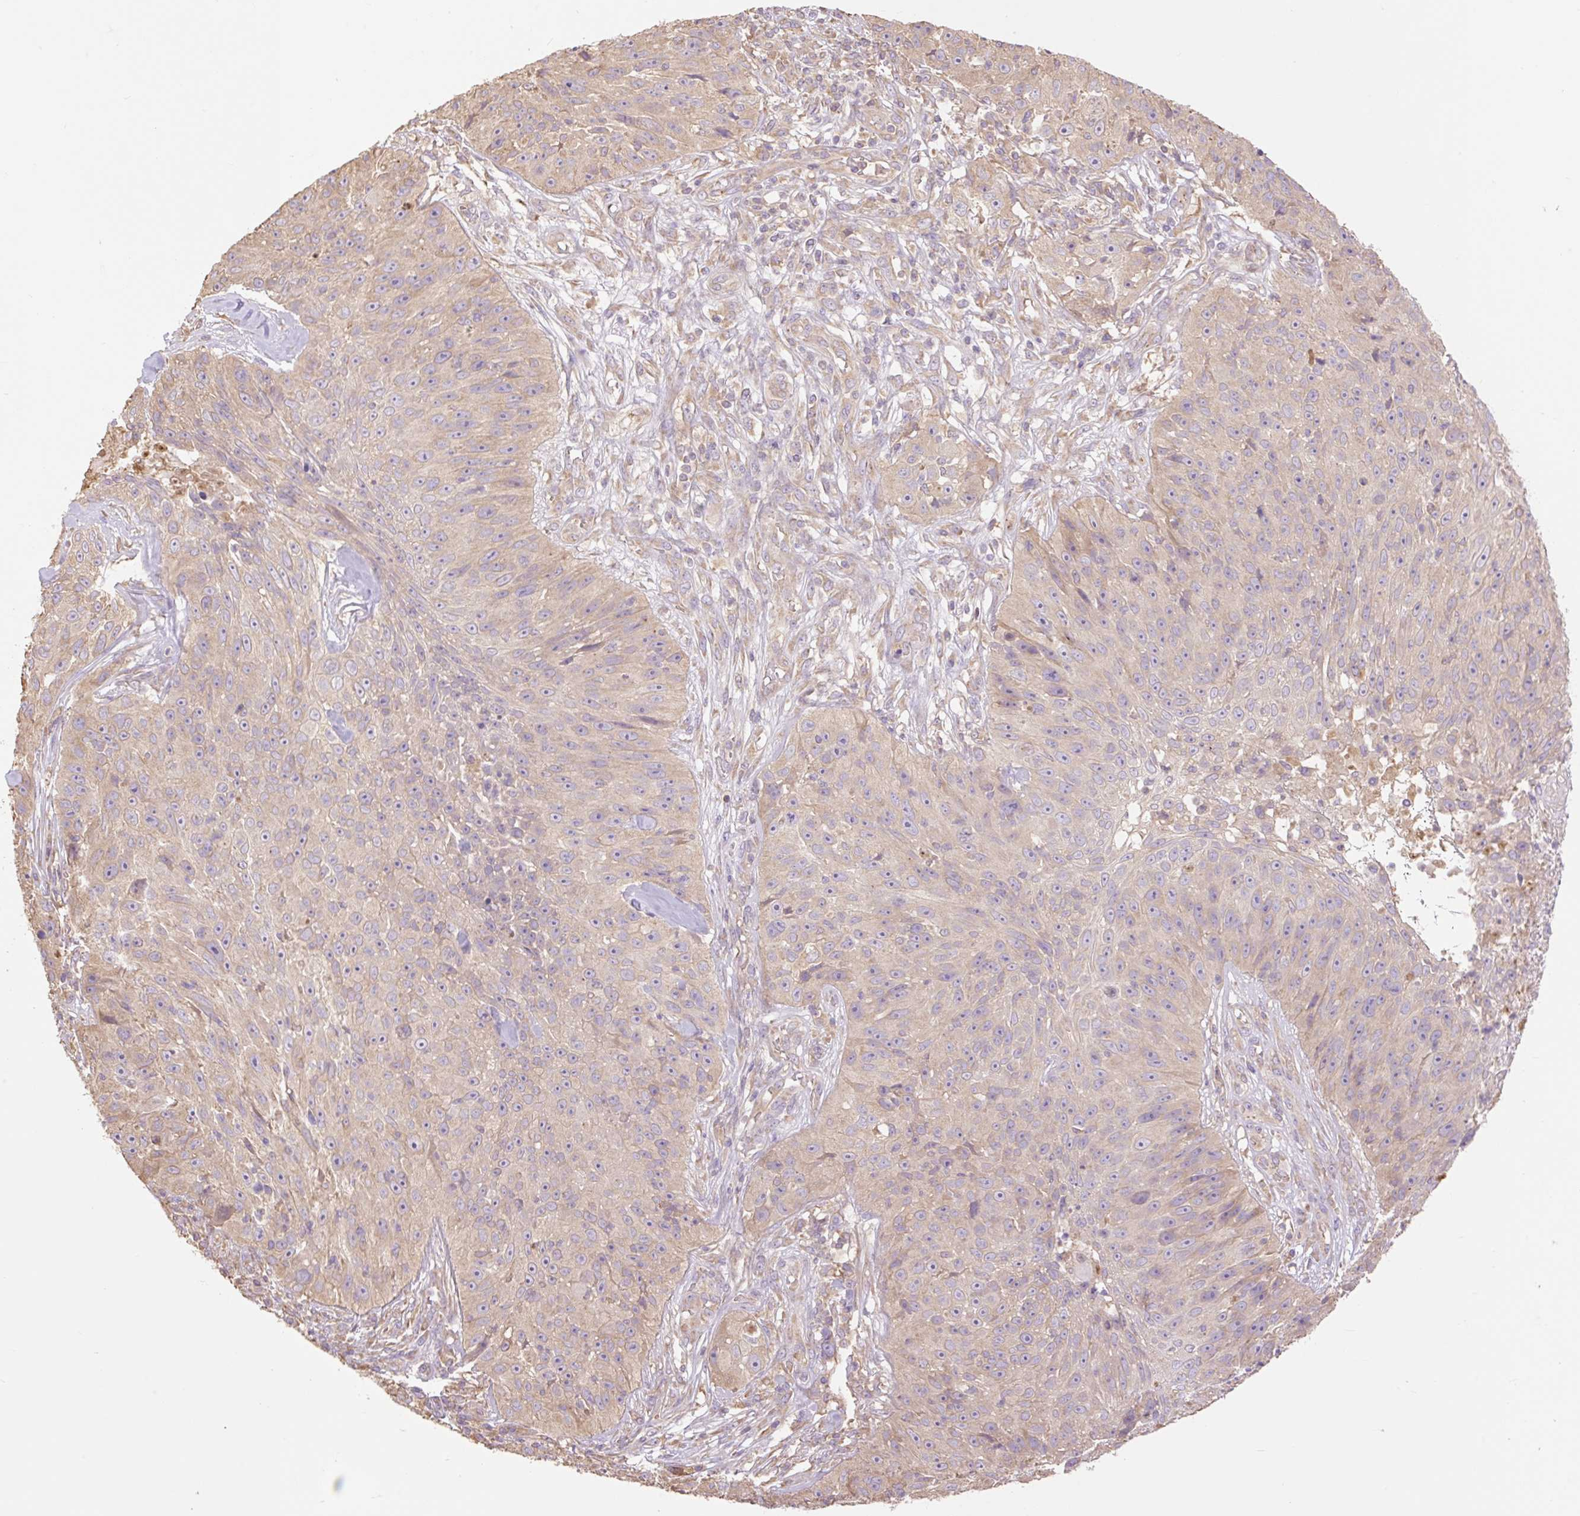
{"staining": {"intensity": "weak", "quantity": "25%-75%", "location": "cytoplasmic/membranous"}, "tissue": "skin cancer", "cell_type": "Tumor cells", "image_type": "cancer", "snomed": [{"axis": "morphology", "description": "Squamous cell carcinoma, NOS"}, {"axis": "topography", "description": "Skin"}], "caption": "This is a photomicrograph of immunohistochemistry staining of skin cancer, which shows weak expression in the cytoplasmic/membranous of tumor cells.", "gene": "DESI1", "patient": {"sex": "female", "age": 87}}